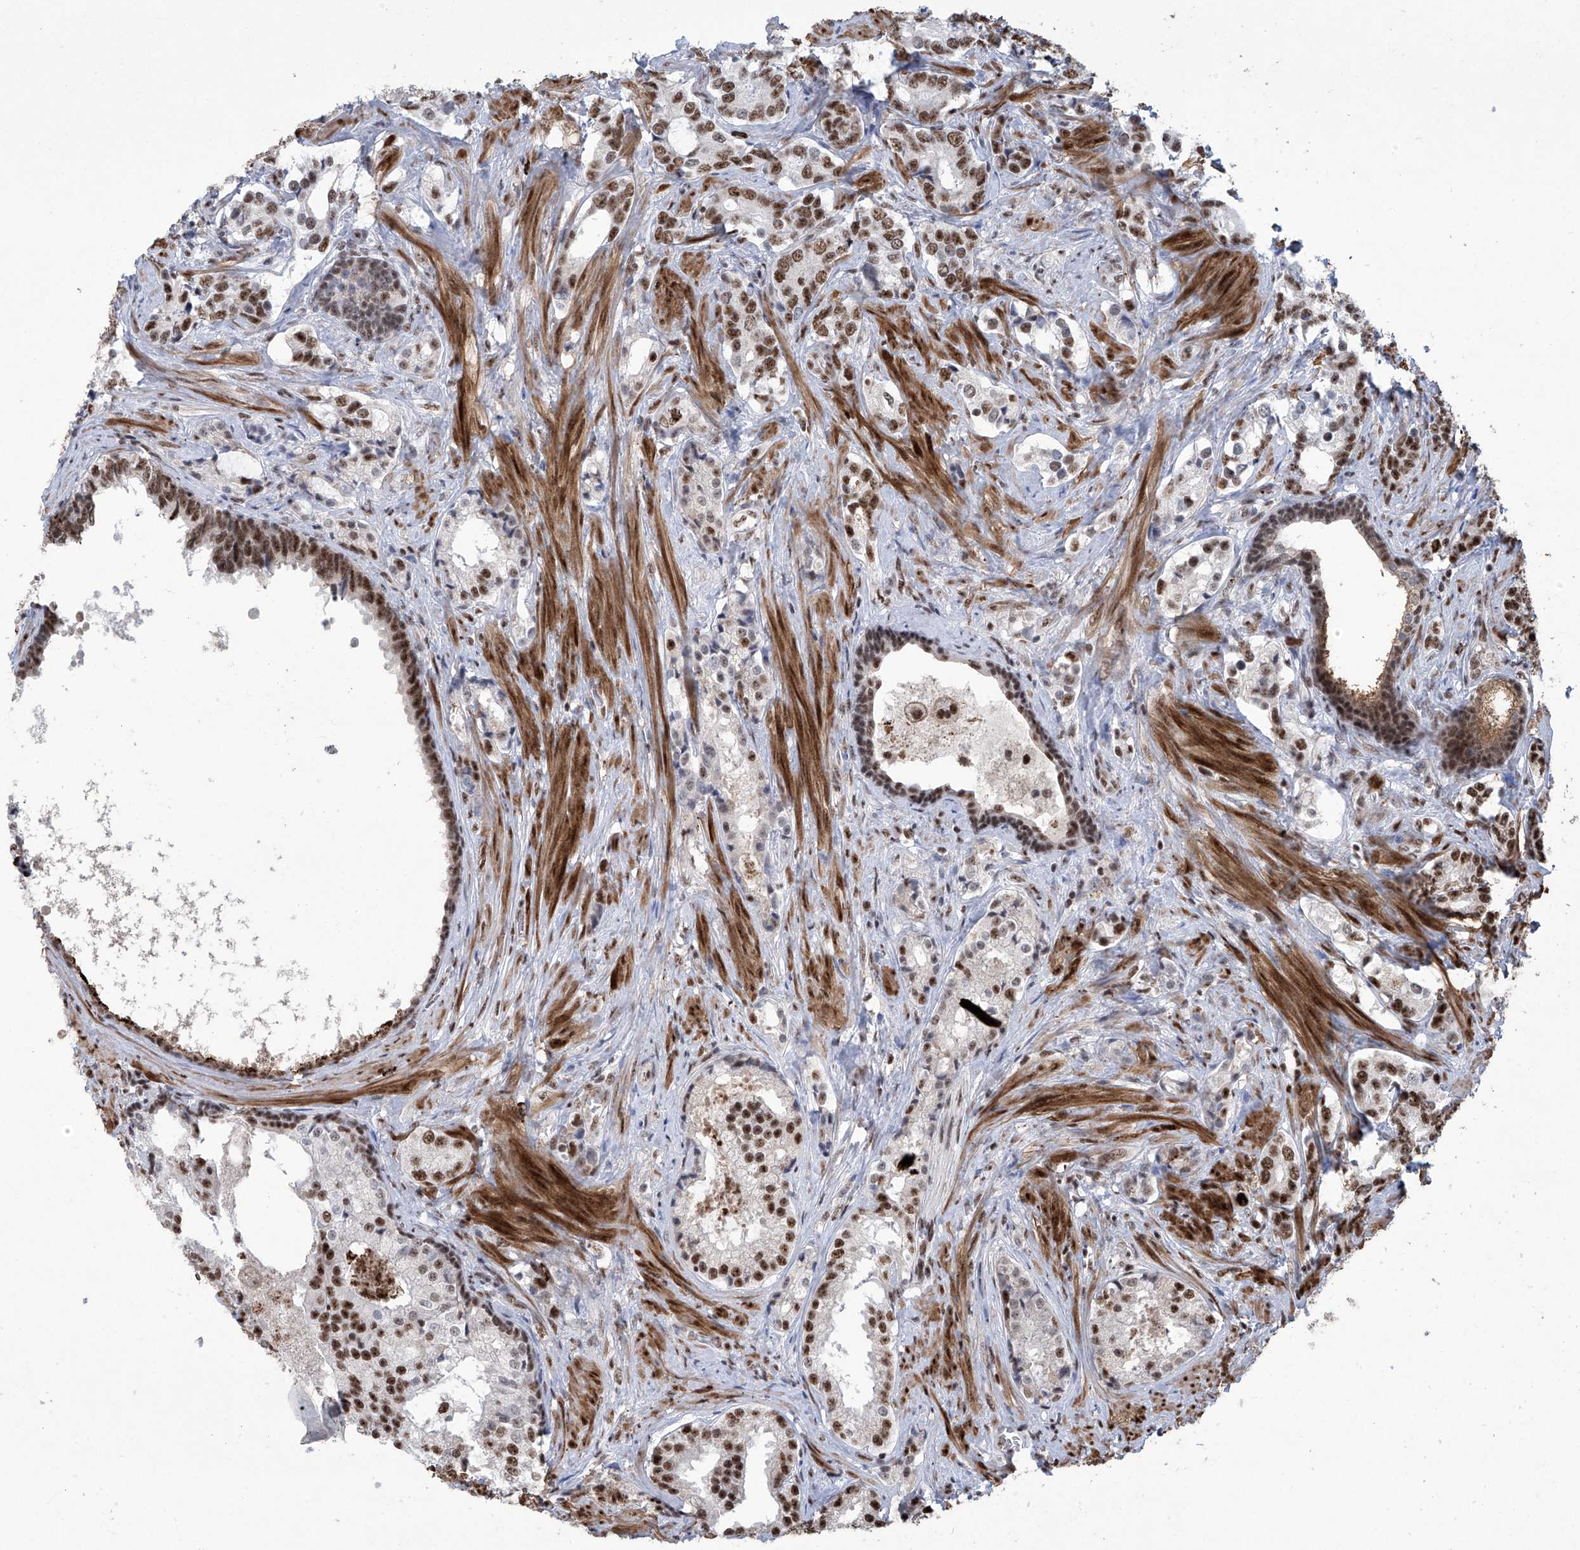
{"staining": {"intensity": "strong", "quantity": ">75%", "location": "nuclear"}, "tissue": "prostate cancer", "cell_type": "Tumor cells", "image_type": "cancer", "snomed": [{"axis": "morphology", "description": "Adenocarcinoma, High grade"}, {"axis": "topography", "description": "Prostate"}], "caption": "Protein staining of prostate adenocarcinoma (high-grade) tissue shows strong nuclear staining in approximately >75% of tumor cells.", "gene": "FBXL4", "patient": {"sex": "male", "age": 58}}